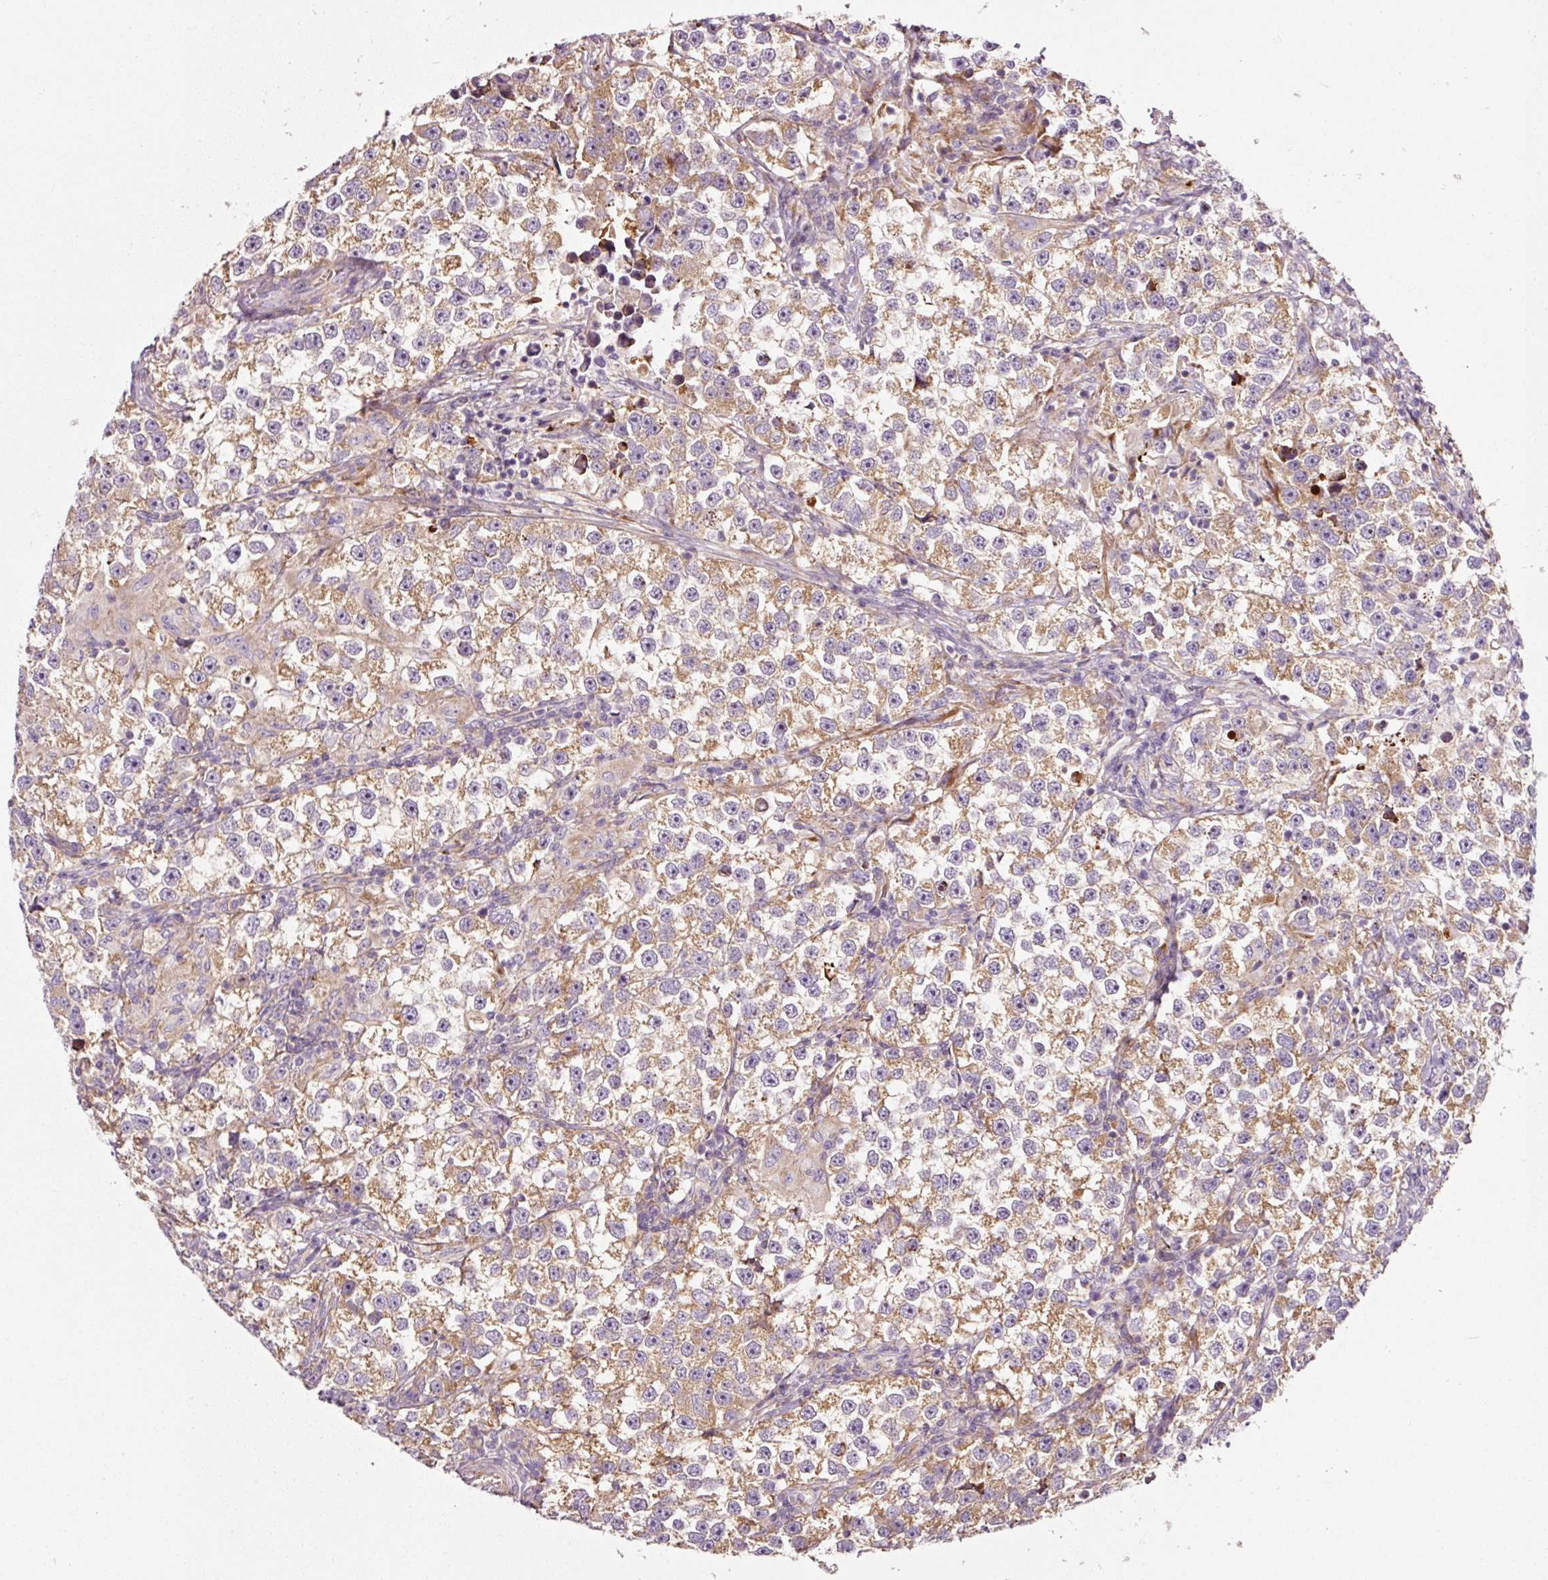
{"staining": {"intensity": "moderate", "quantity": ">75%", "location": "cytoplasmic/membranous"}, "tissue": "testis cancer", "cell_type": "Tumor cells", "image_type": "cancer", "snomed": [{"axis": "morphology", "description": "Seminoma, NOS"}, {"axis": "topography", "description": "Testis"}], "caption": "IHC image of testis seminoma stained for a protein (brown), which displays medium levels of moderate cytoplasmic/membranous positivity in about >75% of tumor cells.", "gene": "RPL10A", "patient": {"sex": "male", "age": 46}}